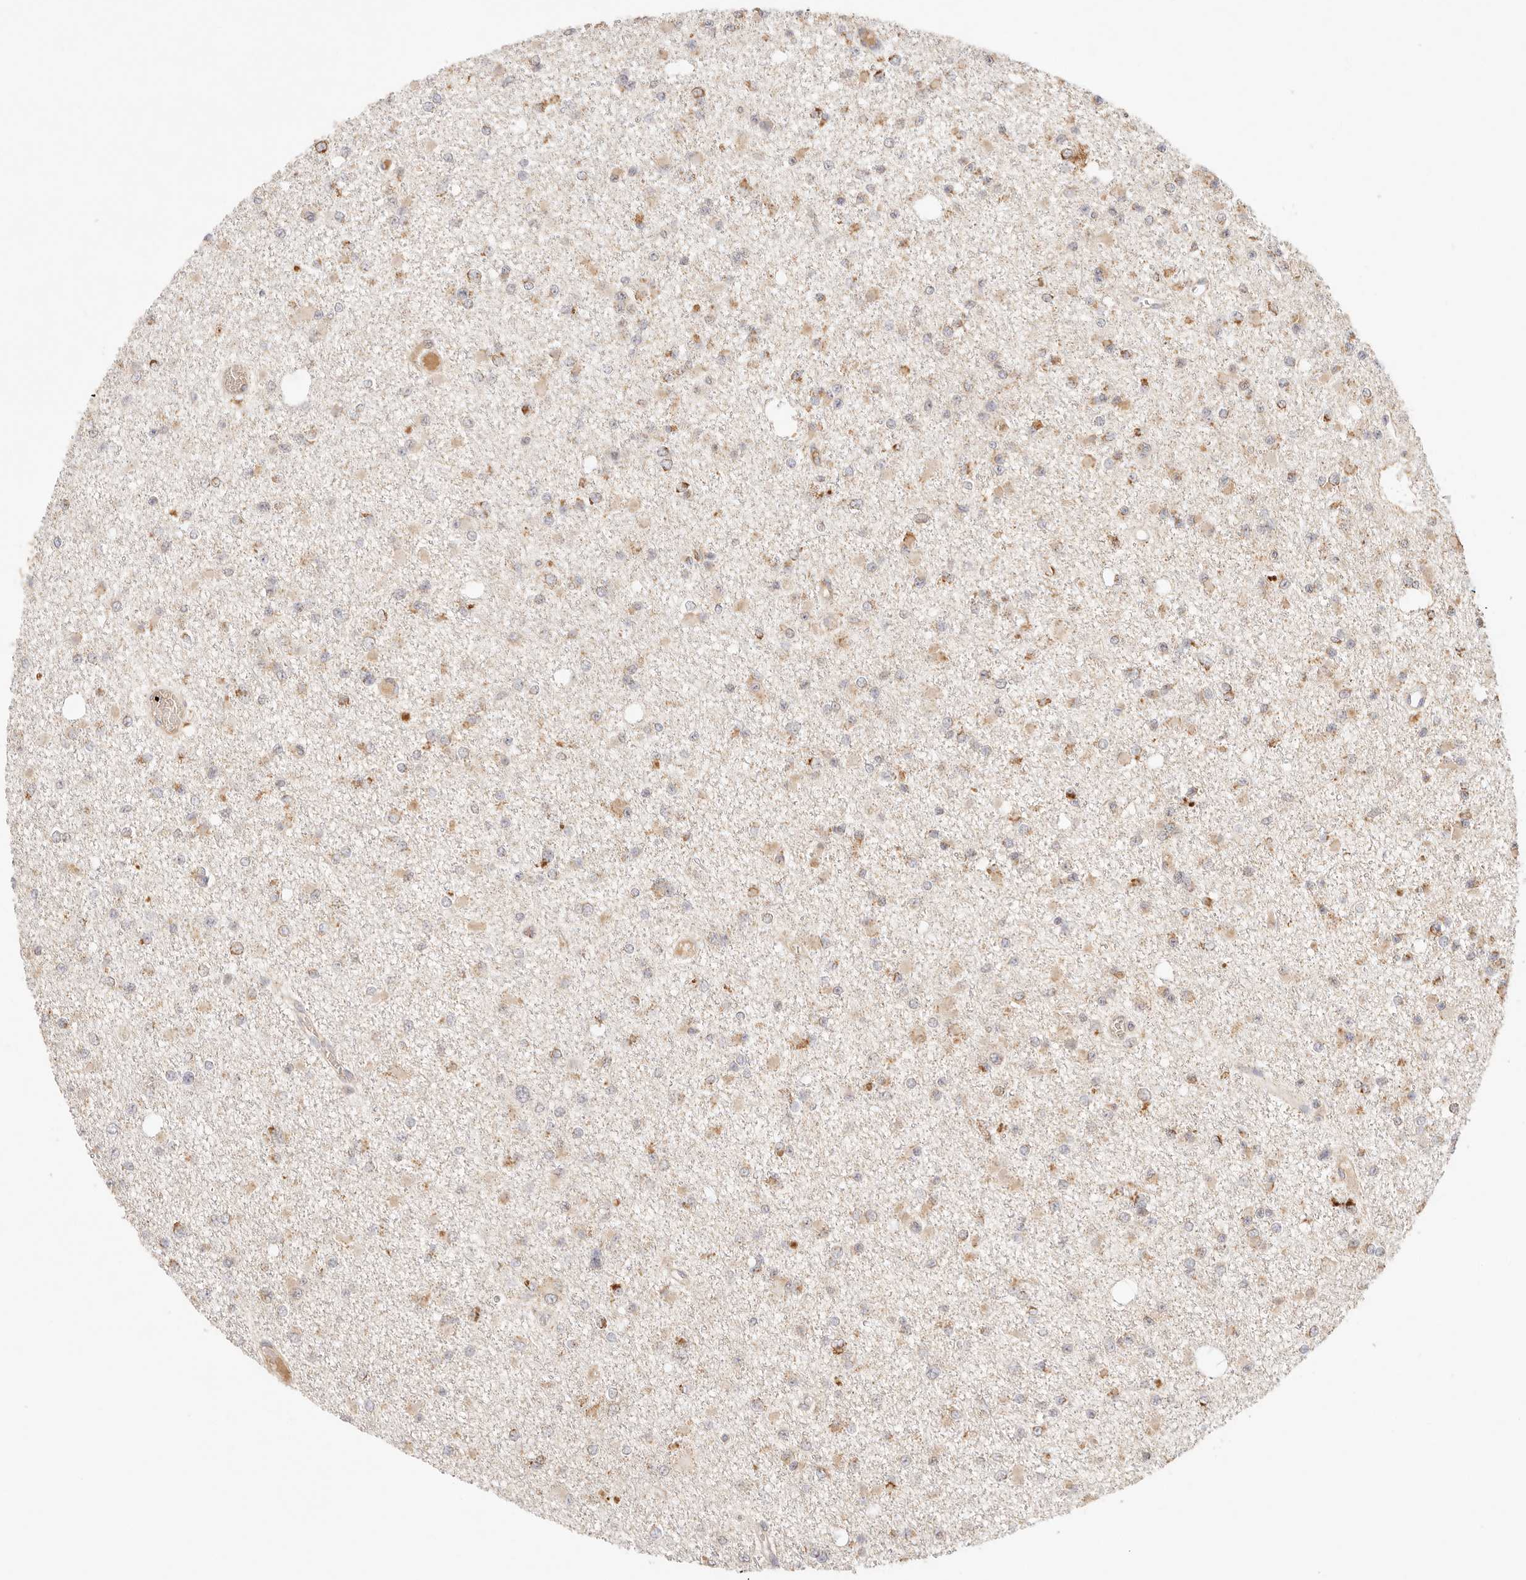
{"staining": {"intensity": "weak", "quantity": "25%-75%", "location": "cytoplasmic/membranous"}, "tissue": "glioma", "cell_type": "Tumor cells", "image_type": "cancer", "snomed": [{"axis": "morphology", "description": "Glioma, malignant, Low grade"}, {"axis": "topography", "description": "Brain"}], "caption": "A brown stain highlights weak cytoplasmic/membranous positivity of a protein in human glioma tumor cells.", "gene": "COA6", "patient": {"sex": "female", "age": 22}}